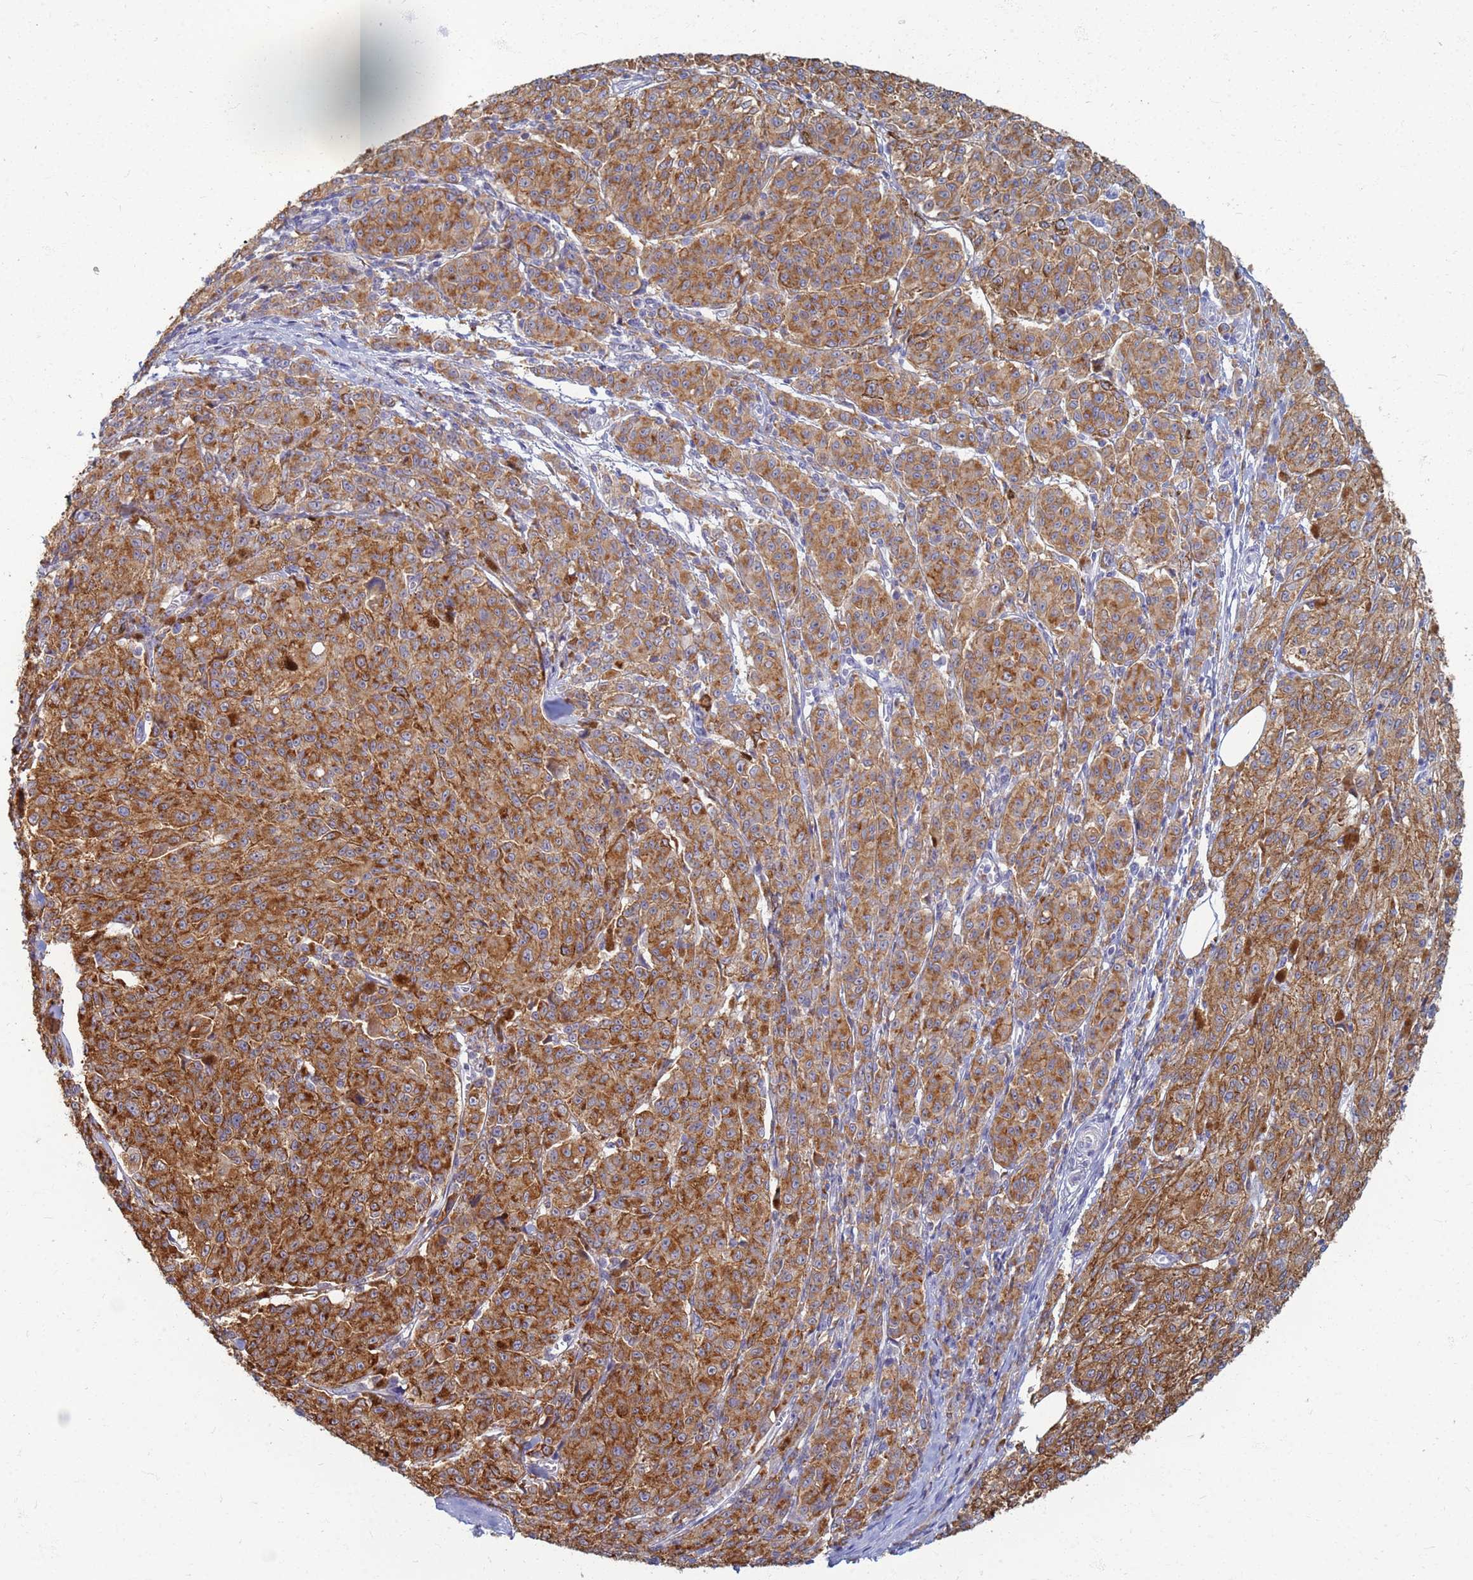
{"staining": {"intensity": "strong", "quantity": ">75%", "location": "cytoplasmic/membranous"}, "tissue": "melanoma", "cell_type": "Tumor cells", "image_type": "cancer", "snomed": [{"axis": "morphology", "description": "Malignant melanoma, NOS"}, {"axis": "topography", "description": "Skin"}], "caption": "Melanoma stained with a brown dye demonstrates strong cytoplasmic/membranous positive positivity in about >75% of tumor cells.", "gene": "ATP6V1E1", "patient": {"sex": "female", "age": 52}}